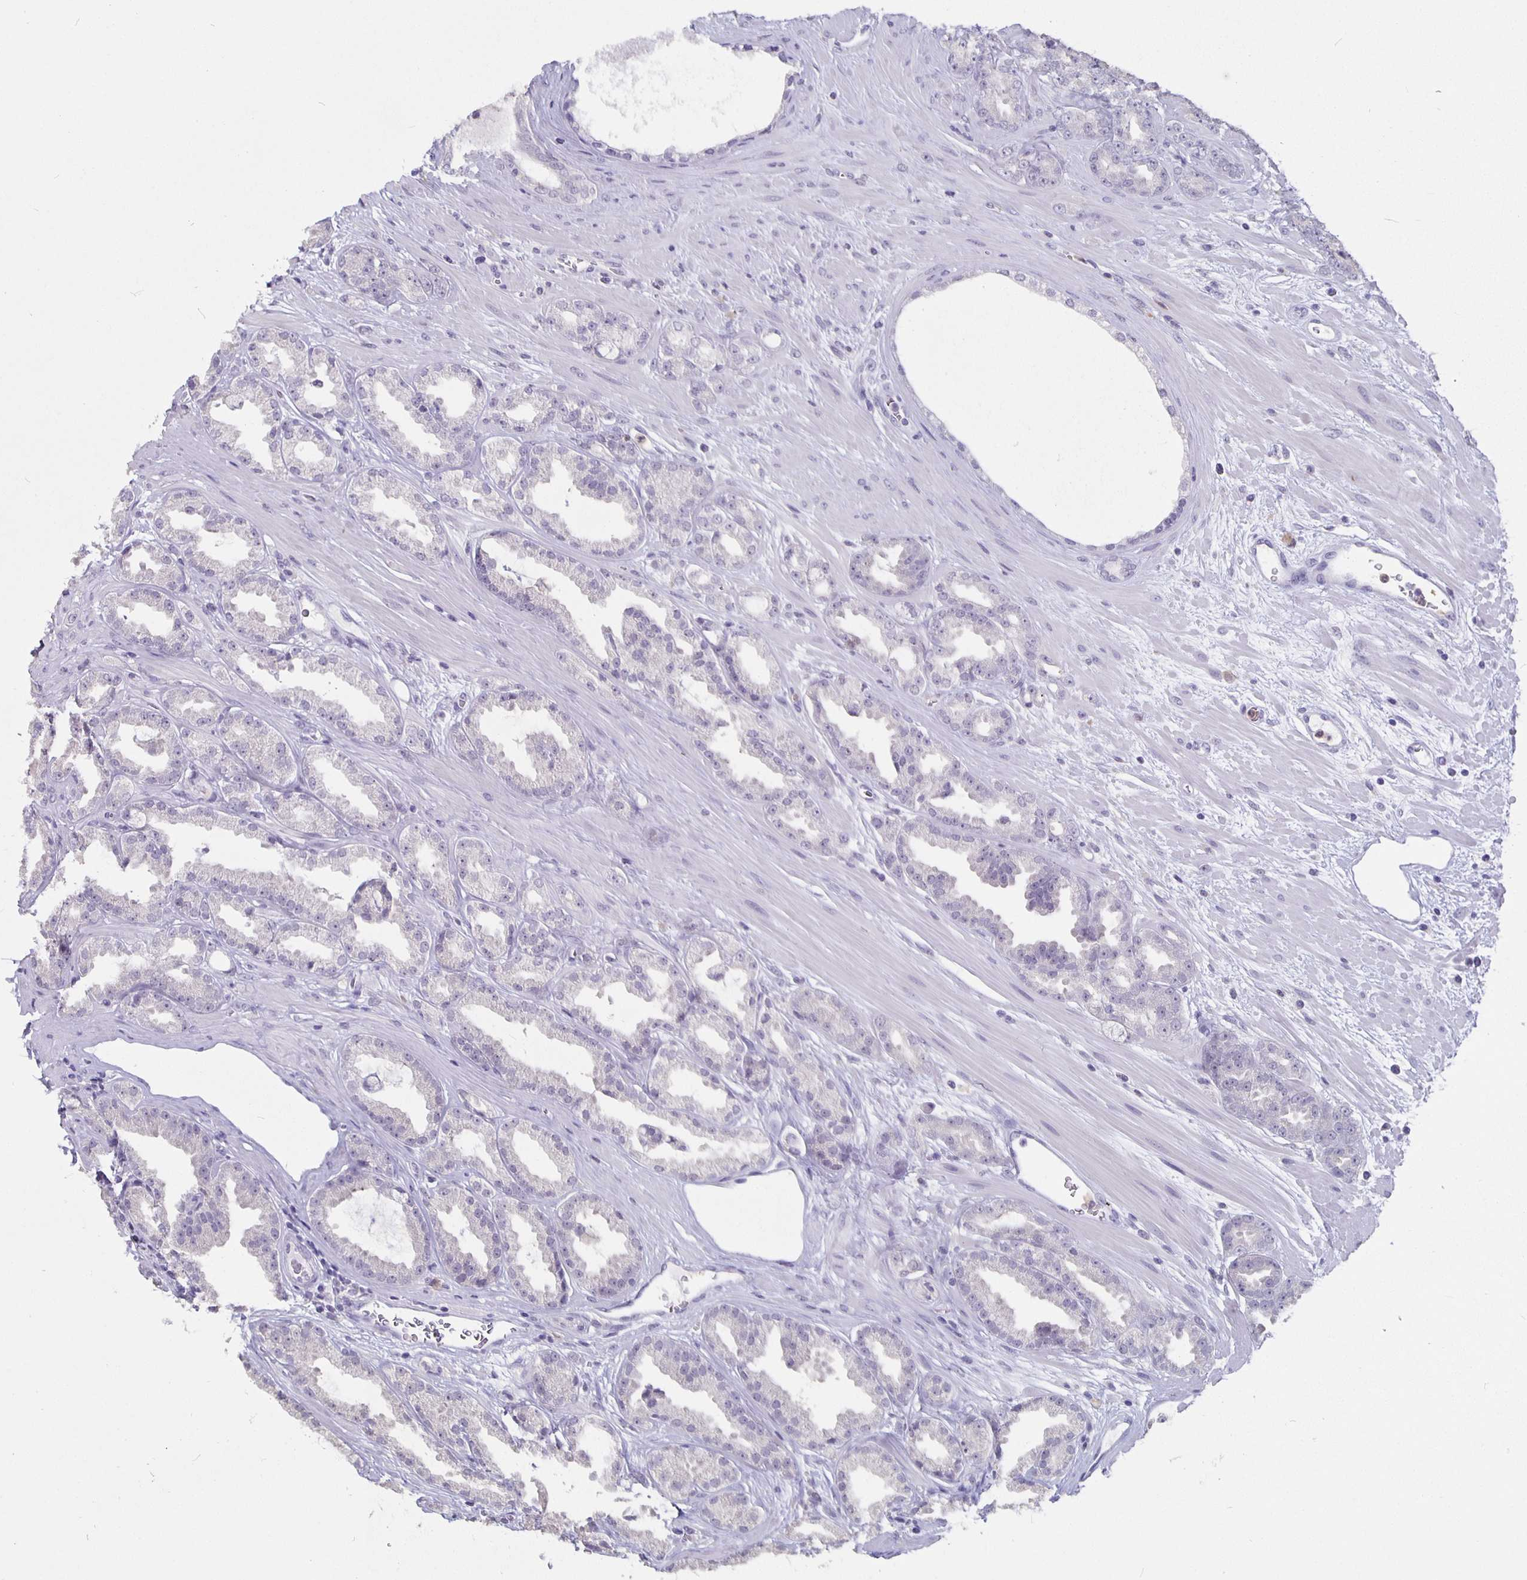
{"staining": {"intensity": "negative", "quantity": "none", "location": "none"}, "tissue": "prostate cancer", "cell_type": "Tumor cells", "image_type": "cancer", "snomed": [{"axis": "morphology", "description": "Adenocarcinoma, Low grade"}, {"axis": "topography", "description": "Prostate"}], "caption": "Immunohistochemical staining of human prostate cancer reveals no significant staining in tumor cells.", "gene": "GPX4", "patient": {"sex": "male", "age": 61}}